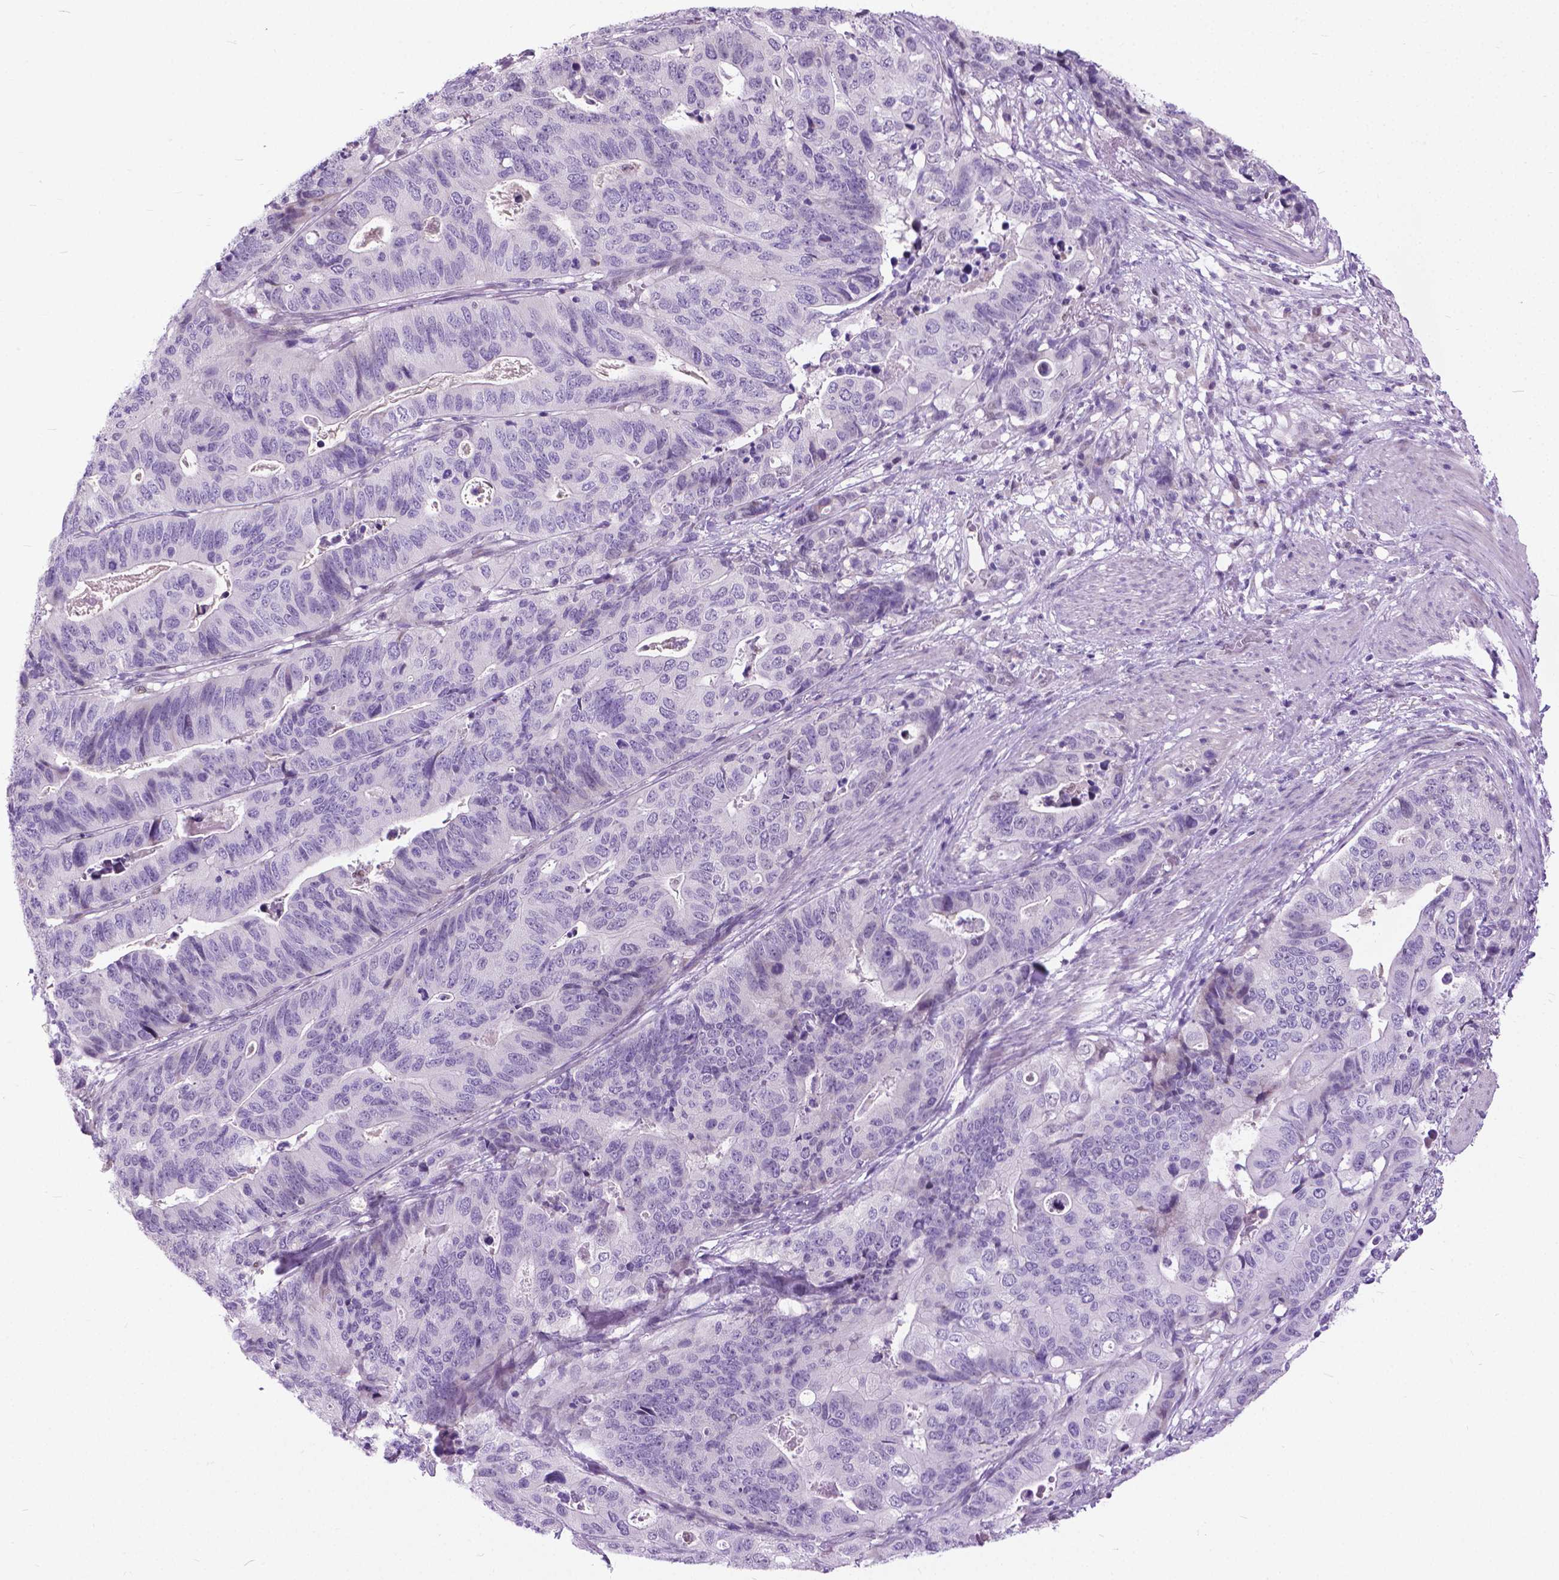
{"staining": {"intensity": "negative", "quantity": "none", "location": "none"}, "tissue": "stomach cancer", "cell_type": "Tumor cells", "image_type": "cancer", "snomed": [{"axis": "morphology", "description": "Adenocarcinoma, NOS"}, {"axis": "topography", "description": "Stomach, upper"}], "caption": "Stomach adenocarcinoma was stained to show a protein in brown. There is no significant staining in tumor cells. Brightfield microscopy of immunohistochemistry (IHC) stained with DAB (3,3'-diaminobenzidine) (brown) and hematoxylin (blue), captured at high magnification.", "gene": "APCDD1L", "patient": {"sex": "female", "age": 67}}